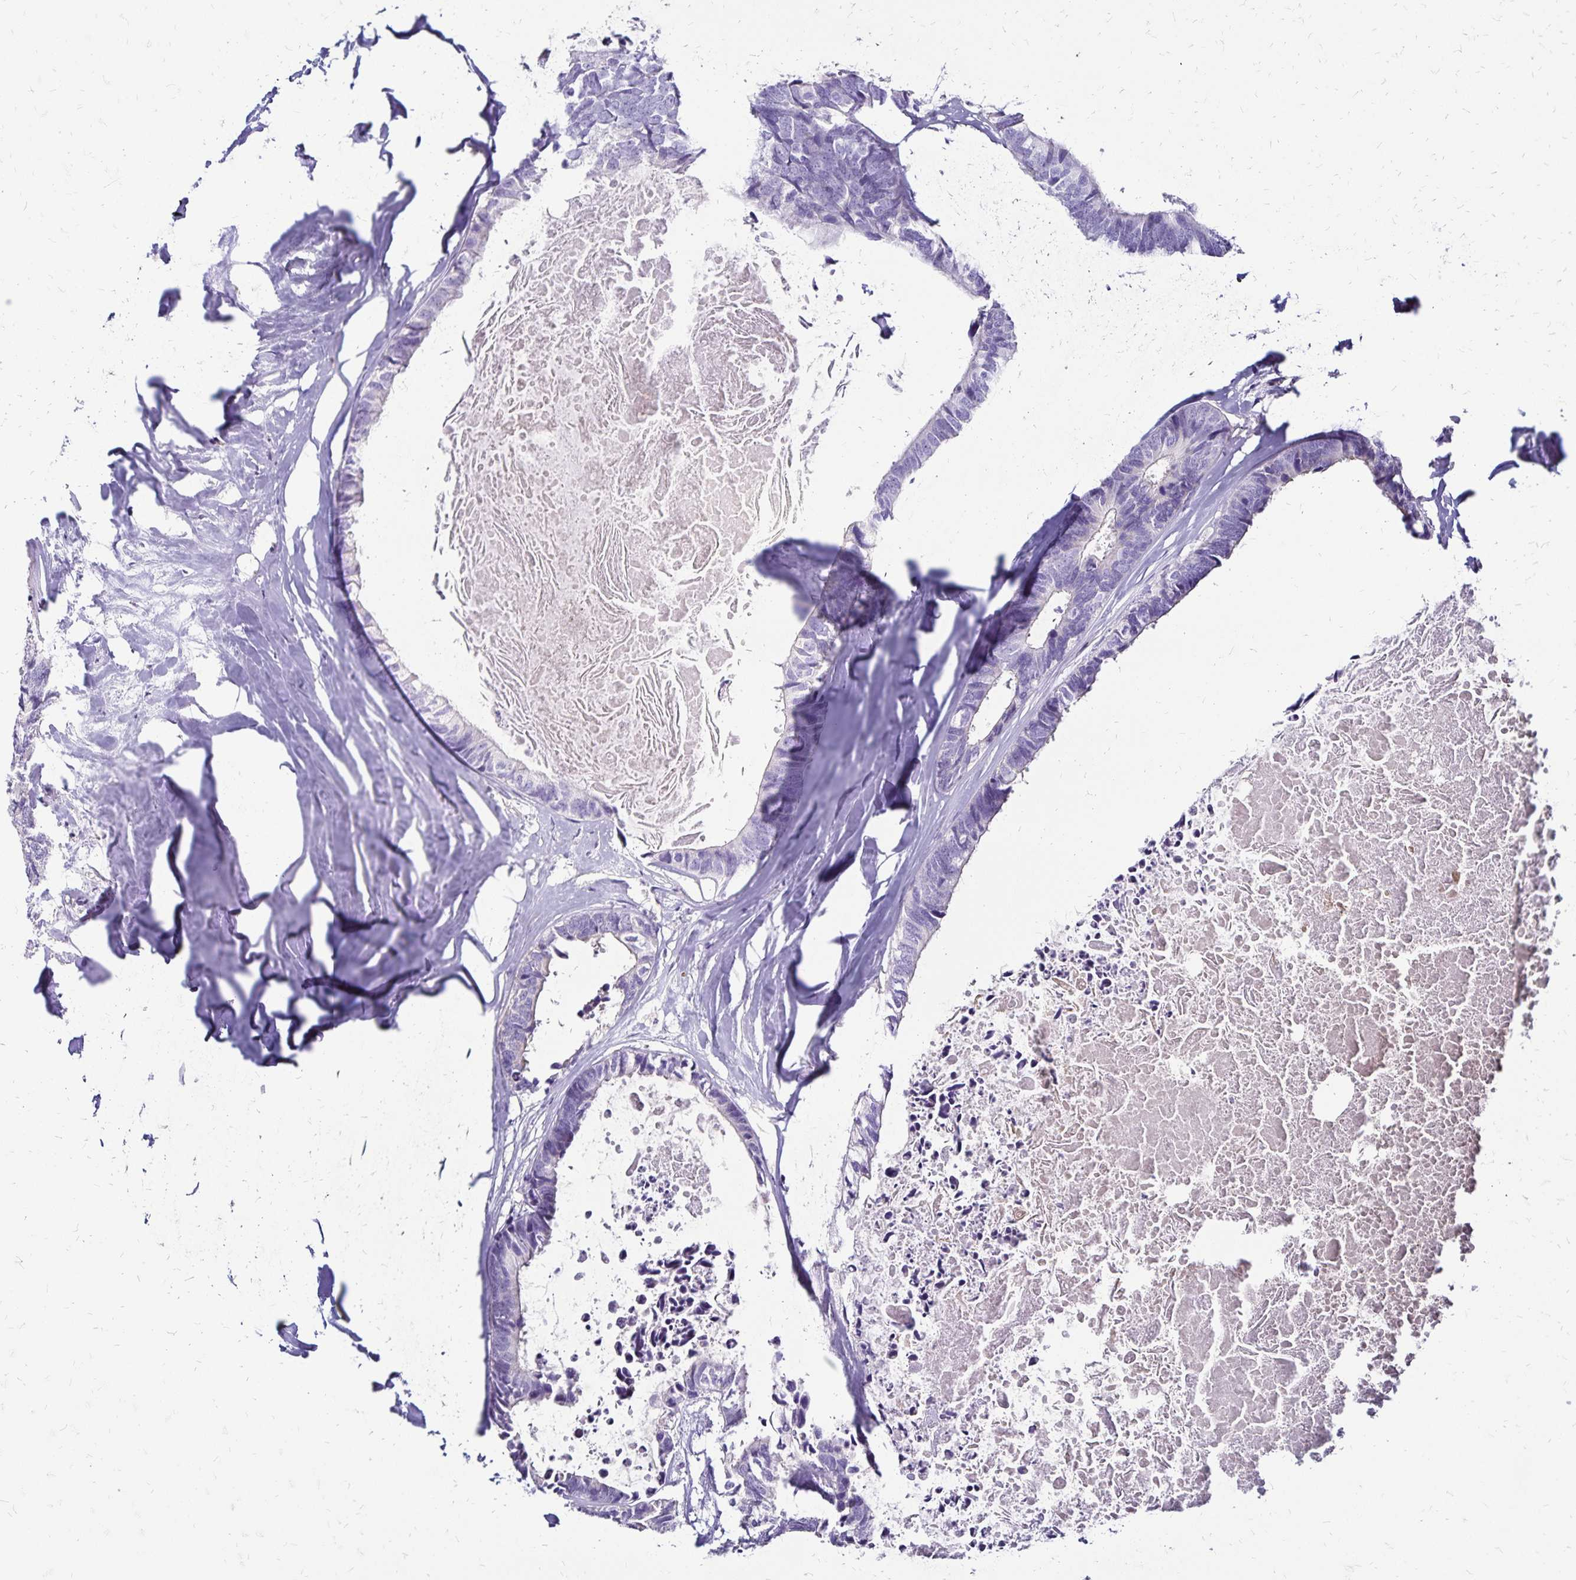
{"staining": {"intensity": "negative", "quantity": "none", "location": "none"}, "tissue": "colorectal cancer", "cell_type": "Tumor cells", "image_type": "cancer", "snomed": [{"axis": "morphology", "description": "Adenocarcinoma, NOS"}, {"axis": "topography", "description": "Colon"}, {"axis": "topography", "description": "Rectum"}], "caption": "This photomicrograph is of adenocarcinoma (colorectal) stained with immunohistochemistry to label a protein in brown with the nuclei are counter-stained blue. There is no positivity in tumor cells.", "gene": "KISS1", "patient": {"sex": "male", "age": 57}}